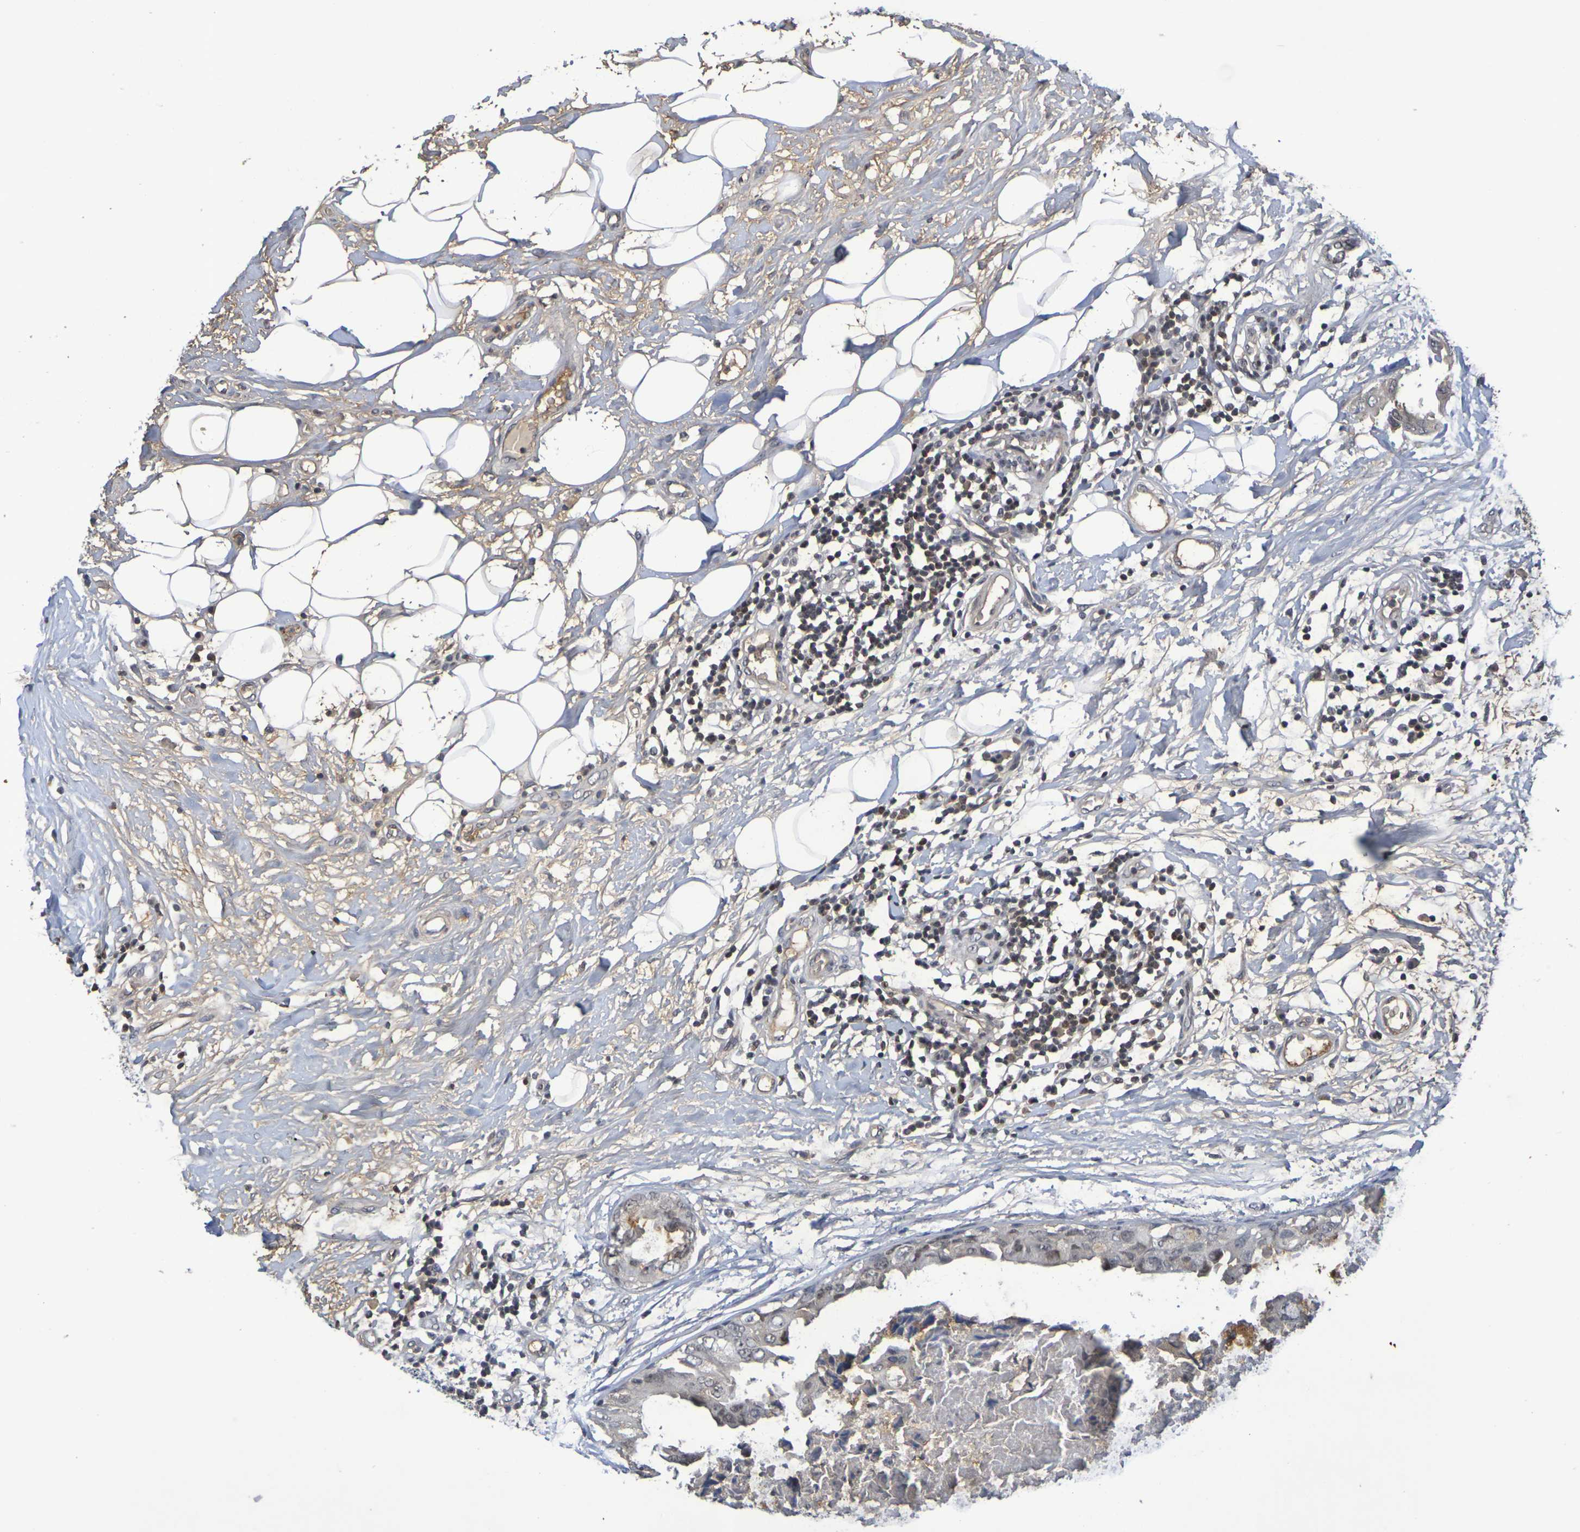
{"staining": {"intensity": "moderate", "quantity": ">75%", "location": "cytoplasmic/membranous,nuclear"}, "tissue": "breast cancer", "cell_type": "Tumor cells", "image_type": "cancer", "snomed": [{"axis": "morphology", "description": "Duct carcinoma"}, {"axis": "topography", "description": "Breast"}], "caption": "The micrograph exhibits immunohistochemical staining of breast cancer. There is moderate cytoplasmic/membranous and nuclear staining is identified in approximately >75% of tumor cells.", "gene": "TERF2", "patient": {"sex": "female", "age": 40}}